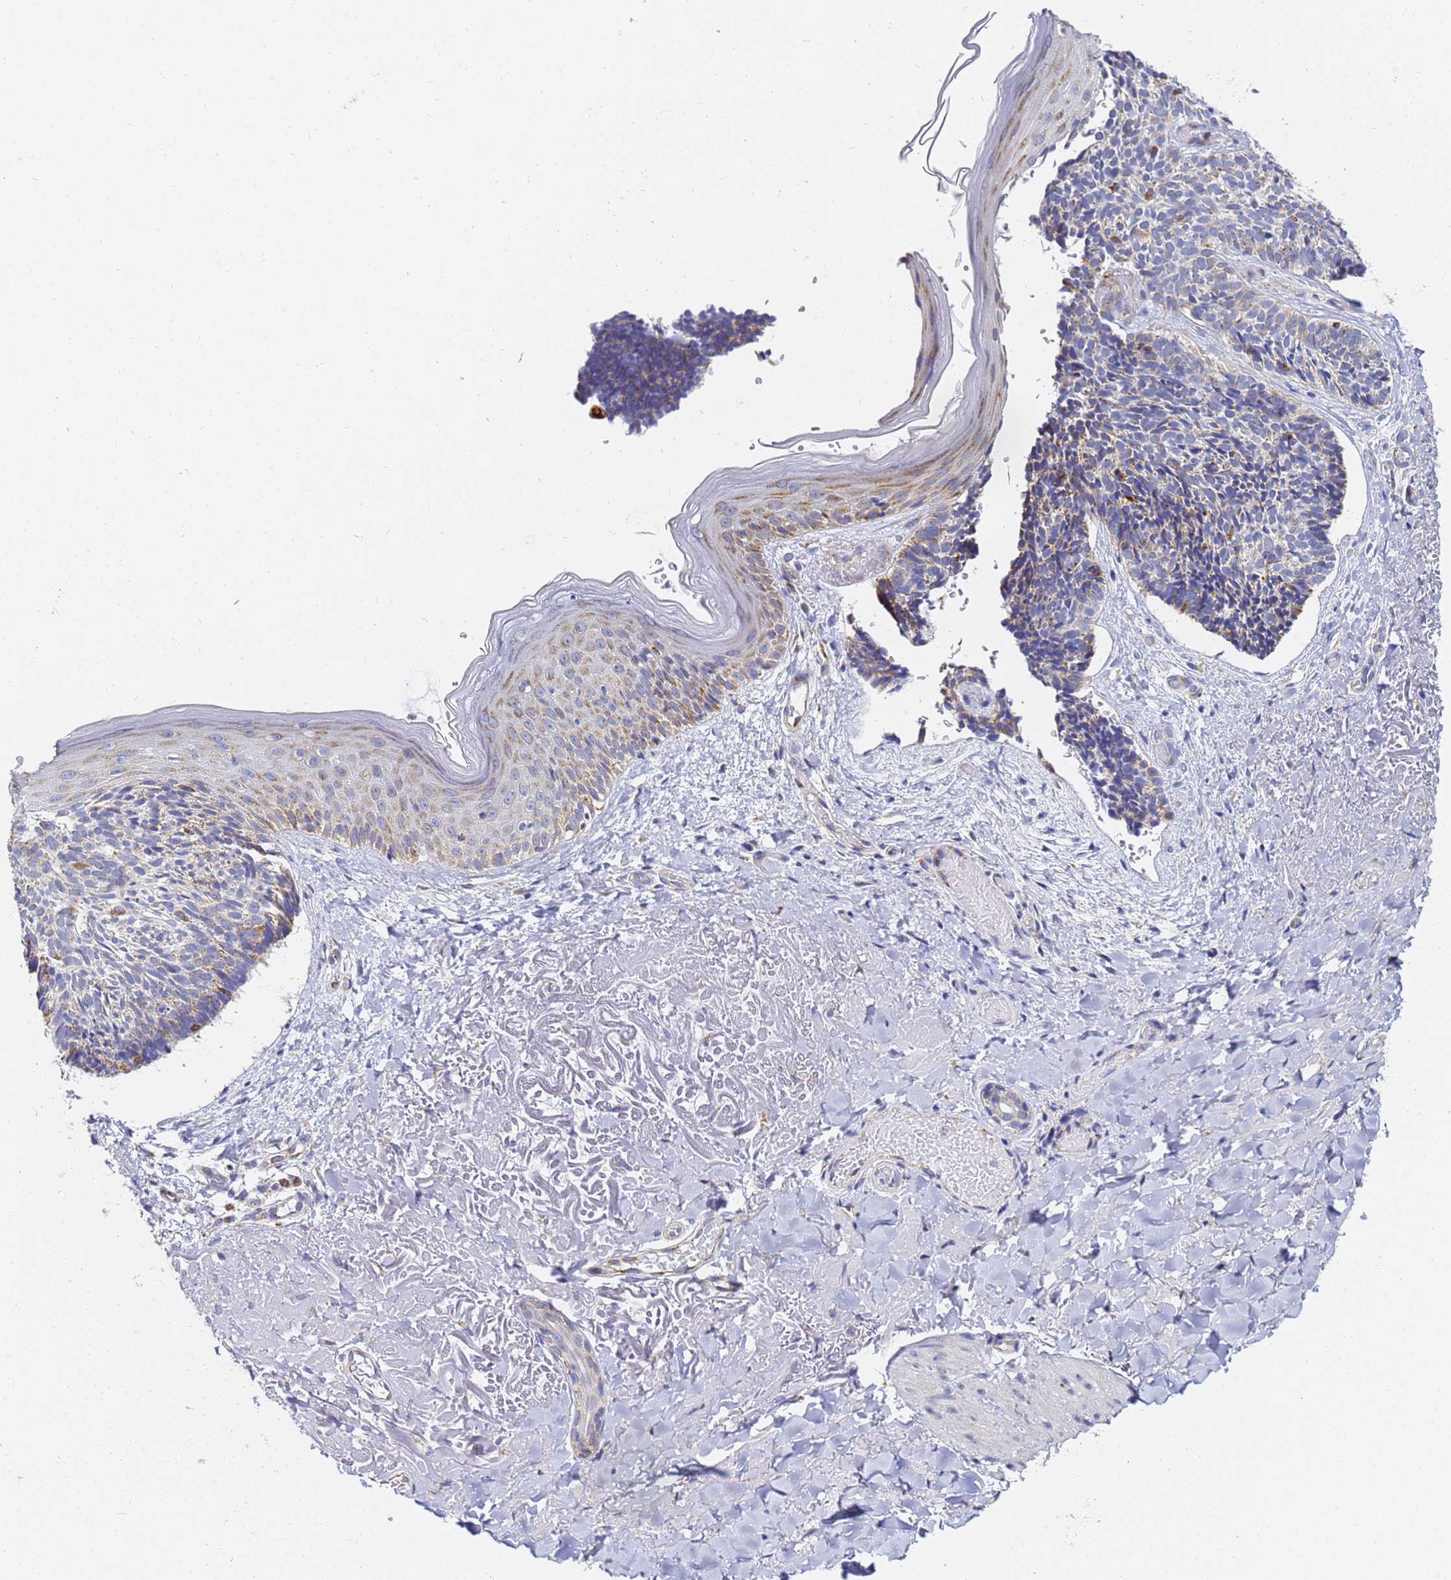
{"staining": {"intensity": "weak", "quantity": ">75%", "location": "cytoplasmic/membranous"}, "tissue": "skin cancer", "cell_type": "Tumor cells", "image_type": "cancer", "snomed": [{"axis": "morphology", "description": "Basal cell carcinoma"}, {"axis": "topography", "description": "Skin"}], "caption": "Skin cancer (basal cell carcinoma) stained with IHC shows weak cytoplasmic/membranous staining in about >75% of tumor cells.", "gene": "CNIH4", "patient": {"sex": "male", "age": 84}}